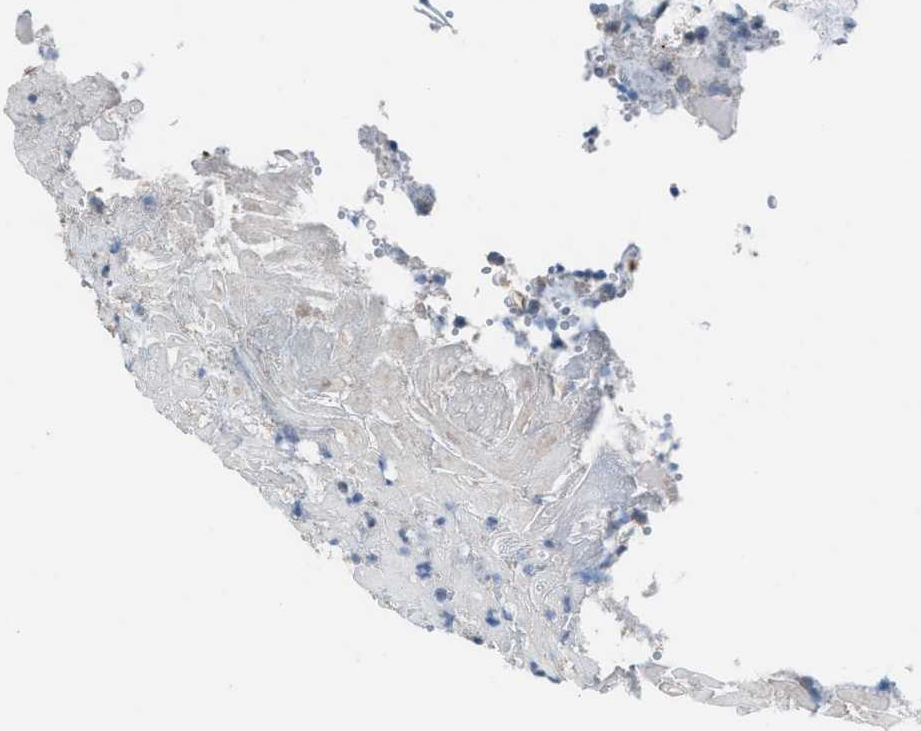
{"staining": {"intensity": "weak", "quantity": "<25%", "location": "nuclear"}, "tissue": "colorectal cancer", "cell_type": "Tumor cells", "image_type": "cancer", "snomed": [{"axis": "morphology", "description": "Adenocarcinoma, NOS"}, {"axis": "topography", "description": "Rectum"}, {"axis": "topography", "description": "Anal"}], "caption": "DAB immunohistochemical staining of human adenocarcinoma (colorectal) displays no significant expression in tumor cells. The staining was performed using DAB to visualize the protein expression in brown, while the nuclei were stained in blue with hematoxylin (Magnification: 20x).", "gene": "ZNF276", "patient": {"sex": "female", "age": 89}}